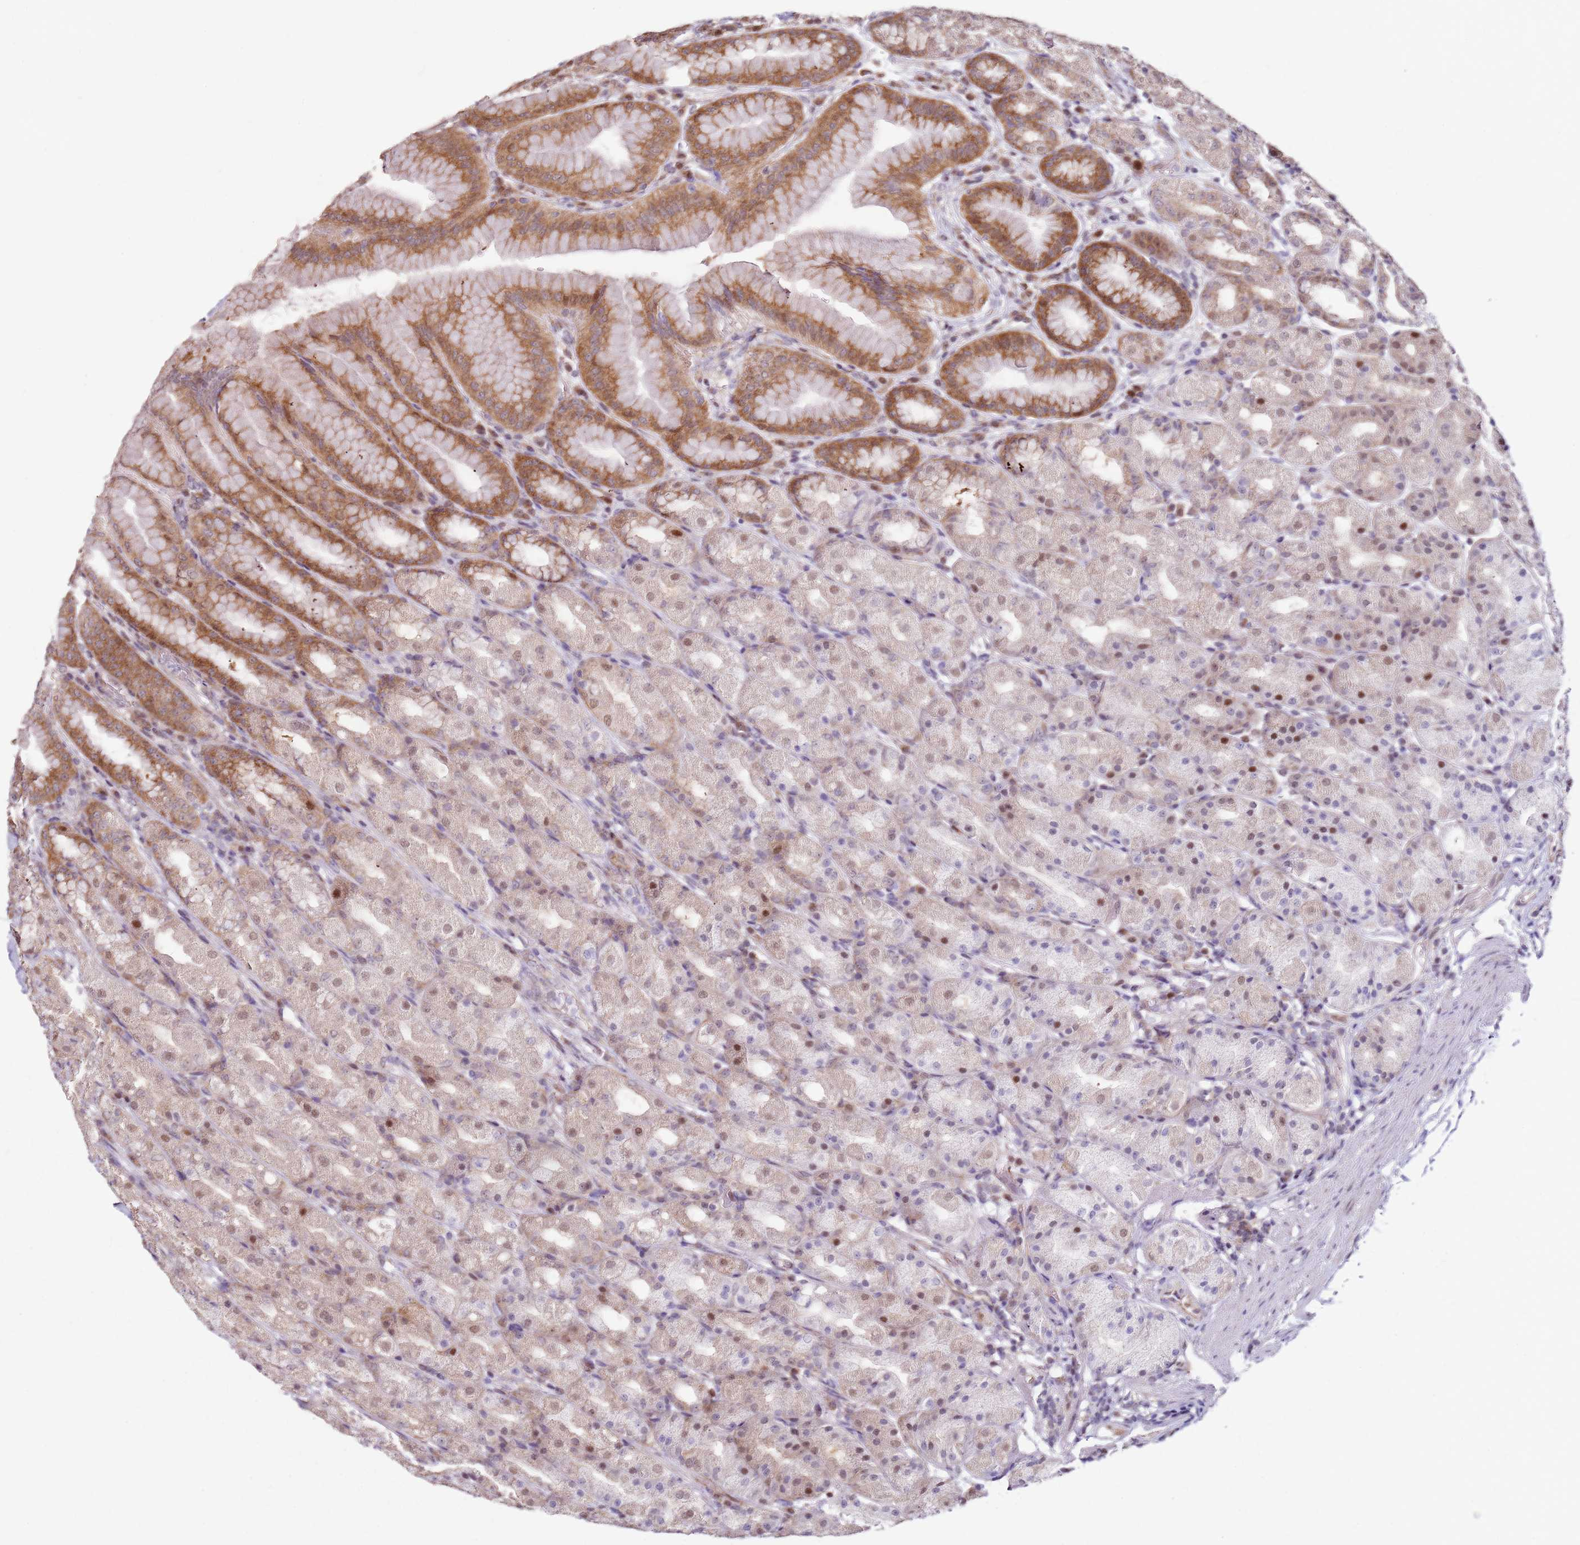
{"staining": {"intensity": "moderate", "quantity": "25%-75%", "location": "cytoplasmic/membranous,nuclear"}, "tissue": "stomach", "cell_type": "Glandular cells", "image_type": "normal", "snomed": [{"axis": "morphology", "description": "Normal tissue, NOS"}, {"axis": "topography", "description": "Stomach, upper"}, {"axis": "topography", "description": "Stomach"}], "caption": "Brown immunohistochemical staining in benign stomach demonstrates moderate cytoplasmic/membranous,nuclear staining in approximately 25%-75% of glandular cells.", "gene": "PSMD4", "patient": {"sex": "male", "age": 68}}